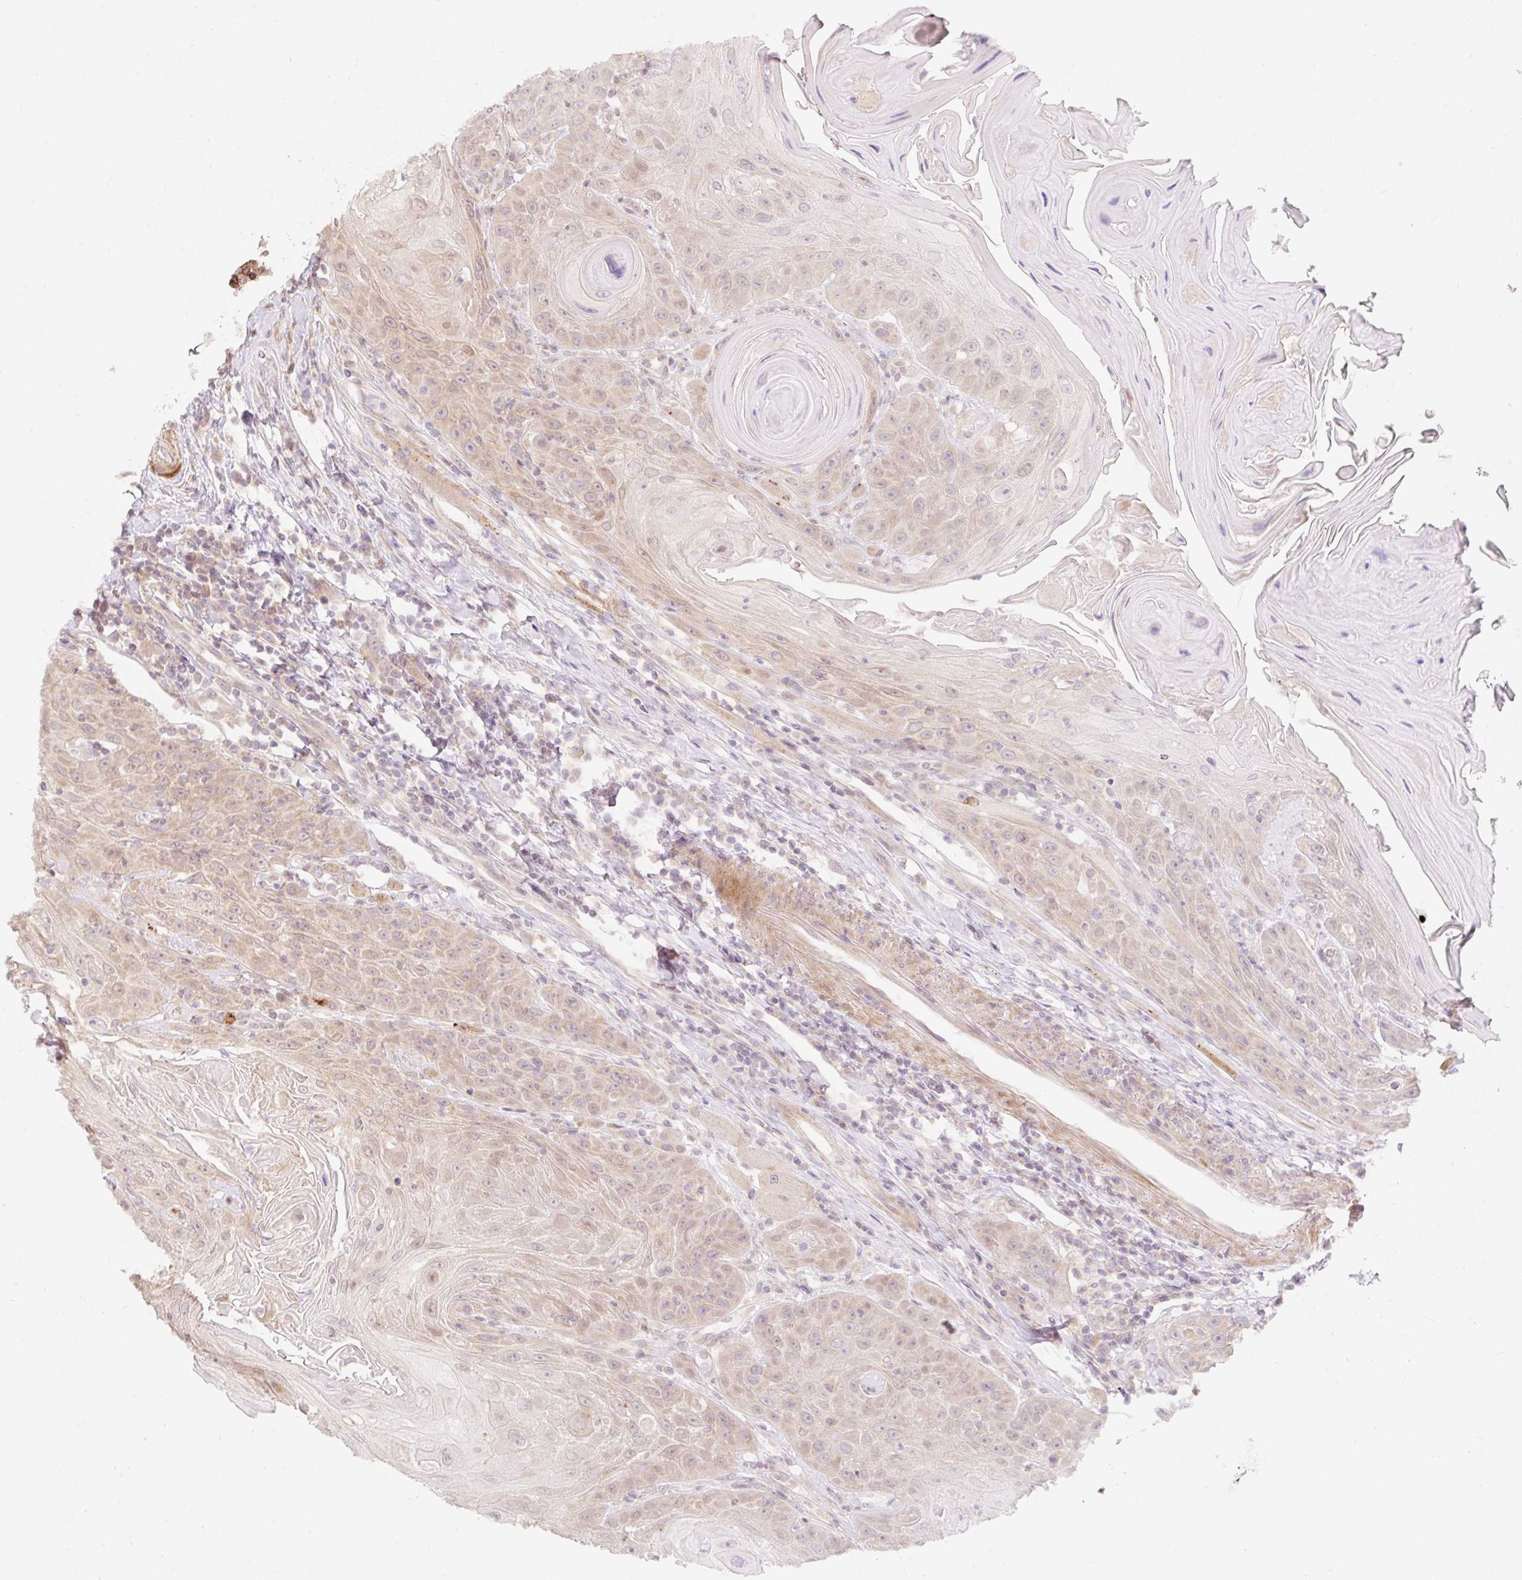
{"staining": {"intensity": "weak", "quantity": ">75%", "location": "cytoplasmic/membranous,nuclear"}, "tissue": "head and neck cancer", "cell_type": "Tumor cells", "image_type": "cancer", "snomed": [{"axis": "morphology", "description": "Squamous cell carcinoma, NOS"}, {"axis": "topography", "description": "Head-Neck"}], "caption": "Protein staining reveals weak cytoplasmic/membranous and nuclear positivity in about >75% of tumor cells in head and neck cancer.", "gene": "EMC10", "patient": {"sex": "female", "age": 59}}